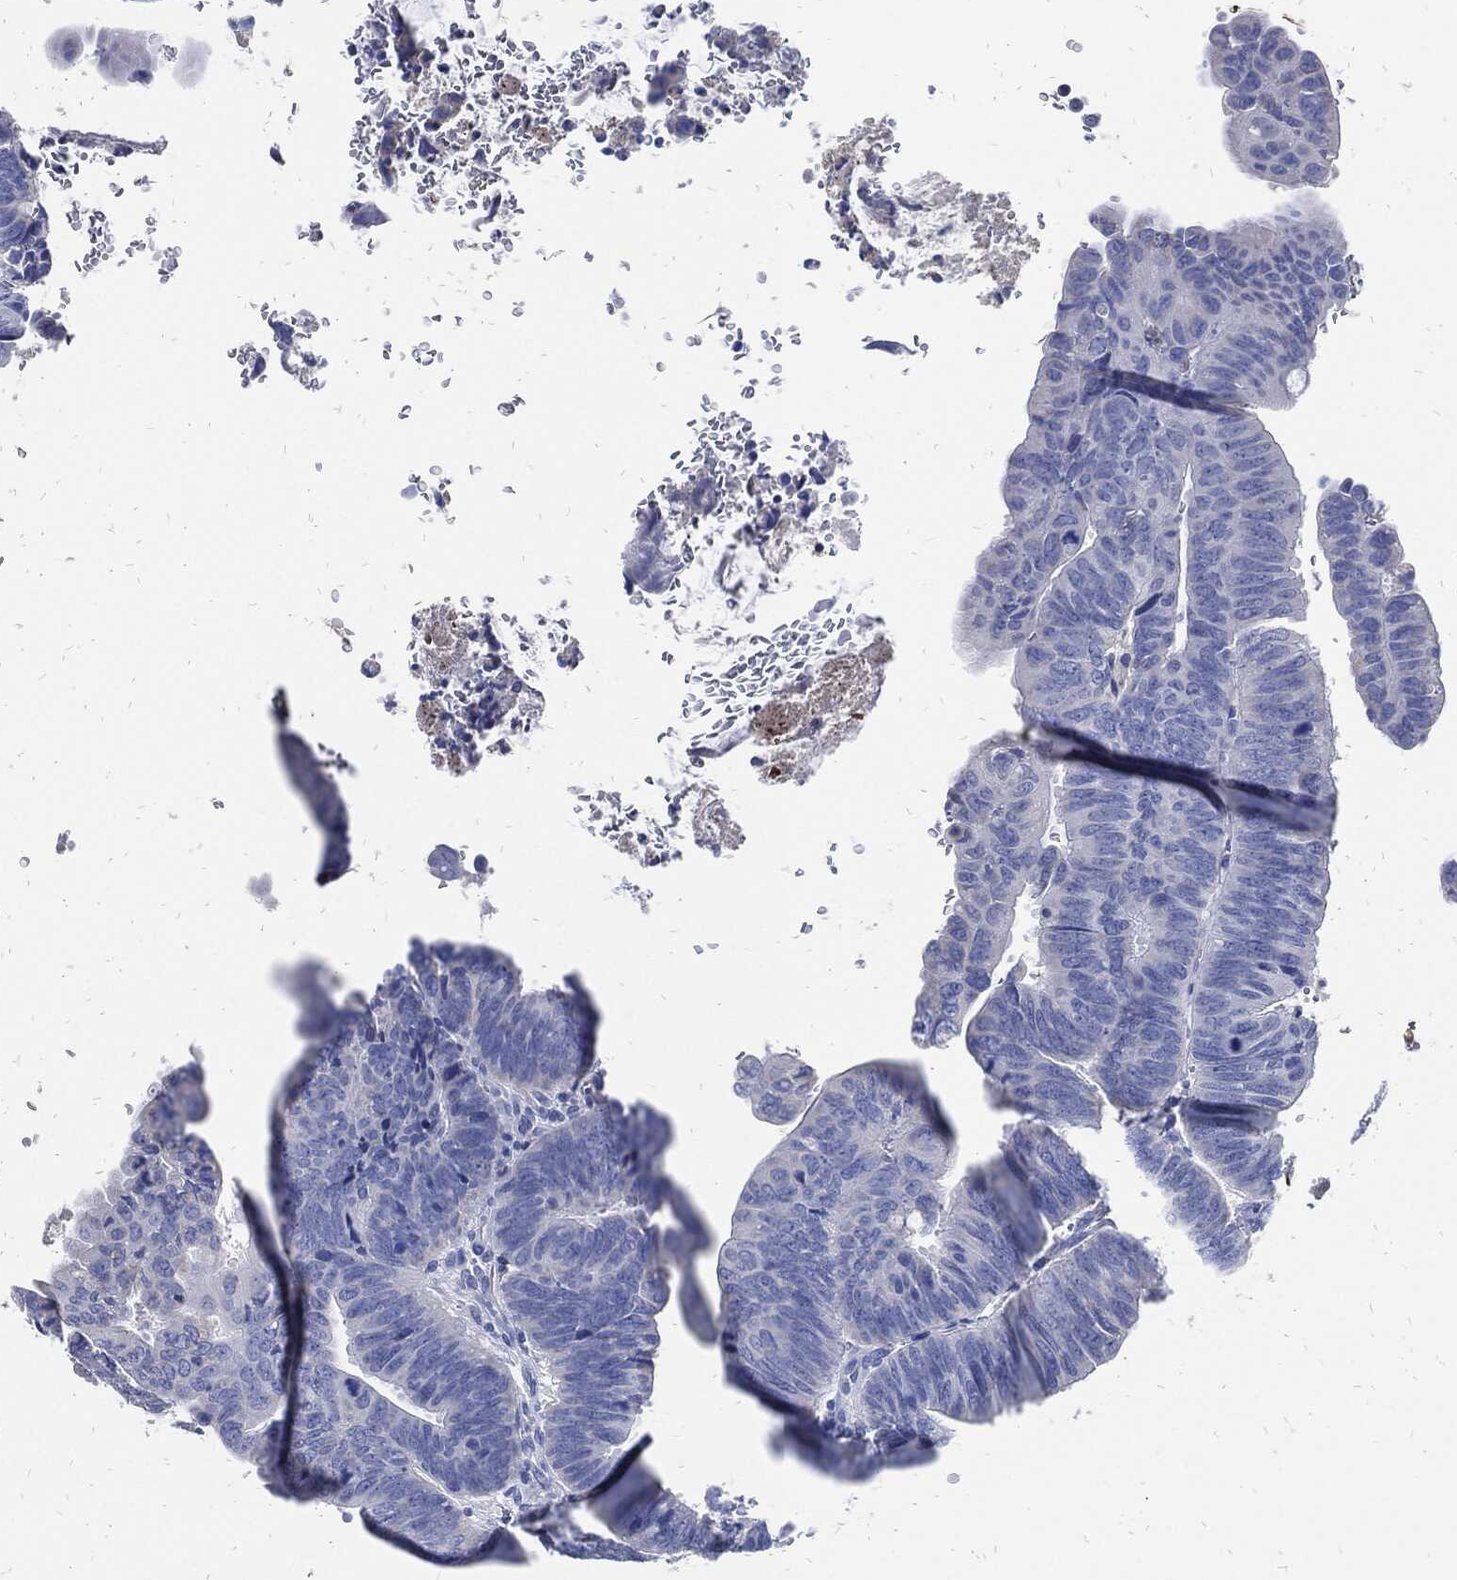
{"staining": {"intensity": "negative", "quantity": "none", "location": "none"}, "tissue": "colorectal cancer", "cell_type": "Tumor cells", "image_type": "cancer", "snomed": [{"axis": "morphology", "description": "Normal tissue, NOS"}, {"axis": "morphology", "description": "Adenocarcinoma, NOS"}, {"axis": "topography", "description": "Rectum"}], "caption": "IHC of colorectal cancer (adenocarcinoma) shows no expression in tumor cells.", "gene": "FABP4", "patient": {"sex": "male", "age": 92}}